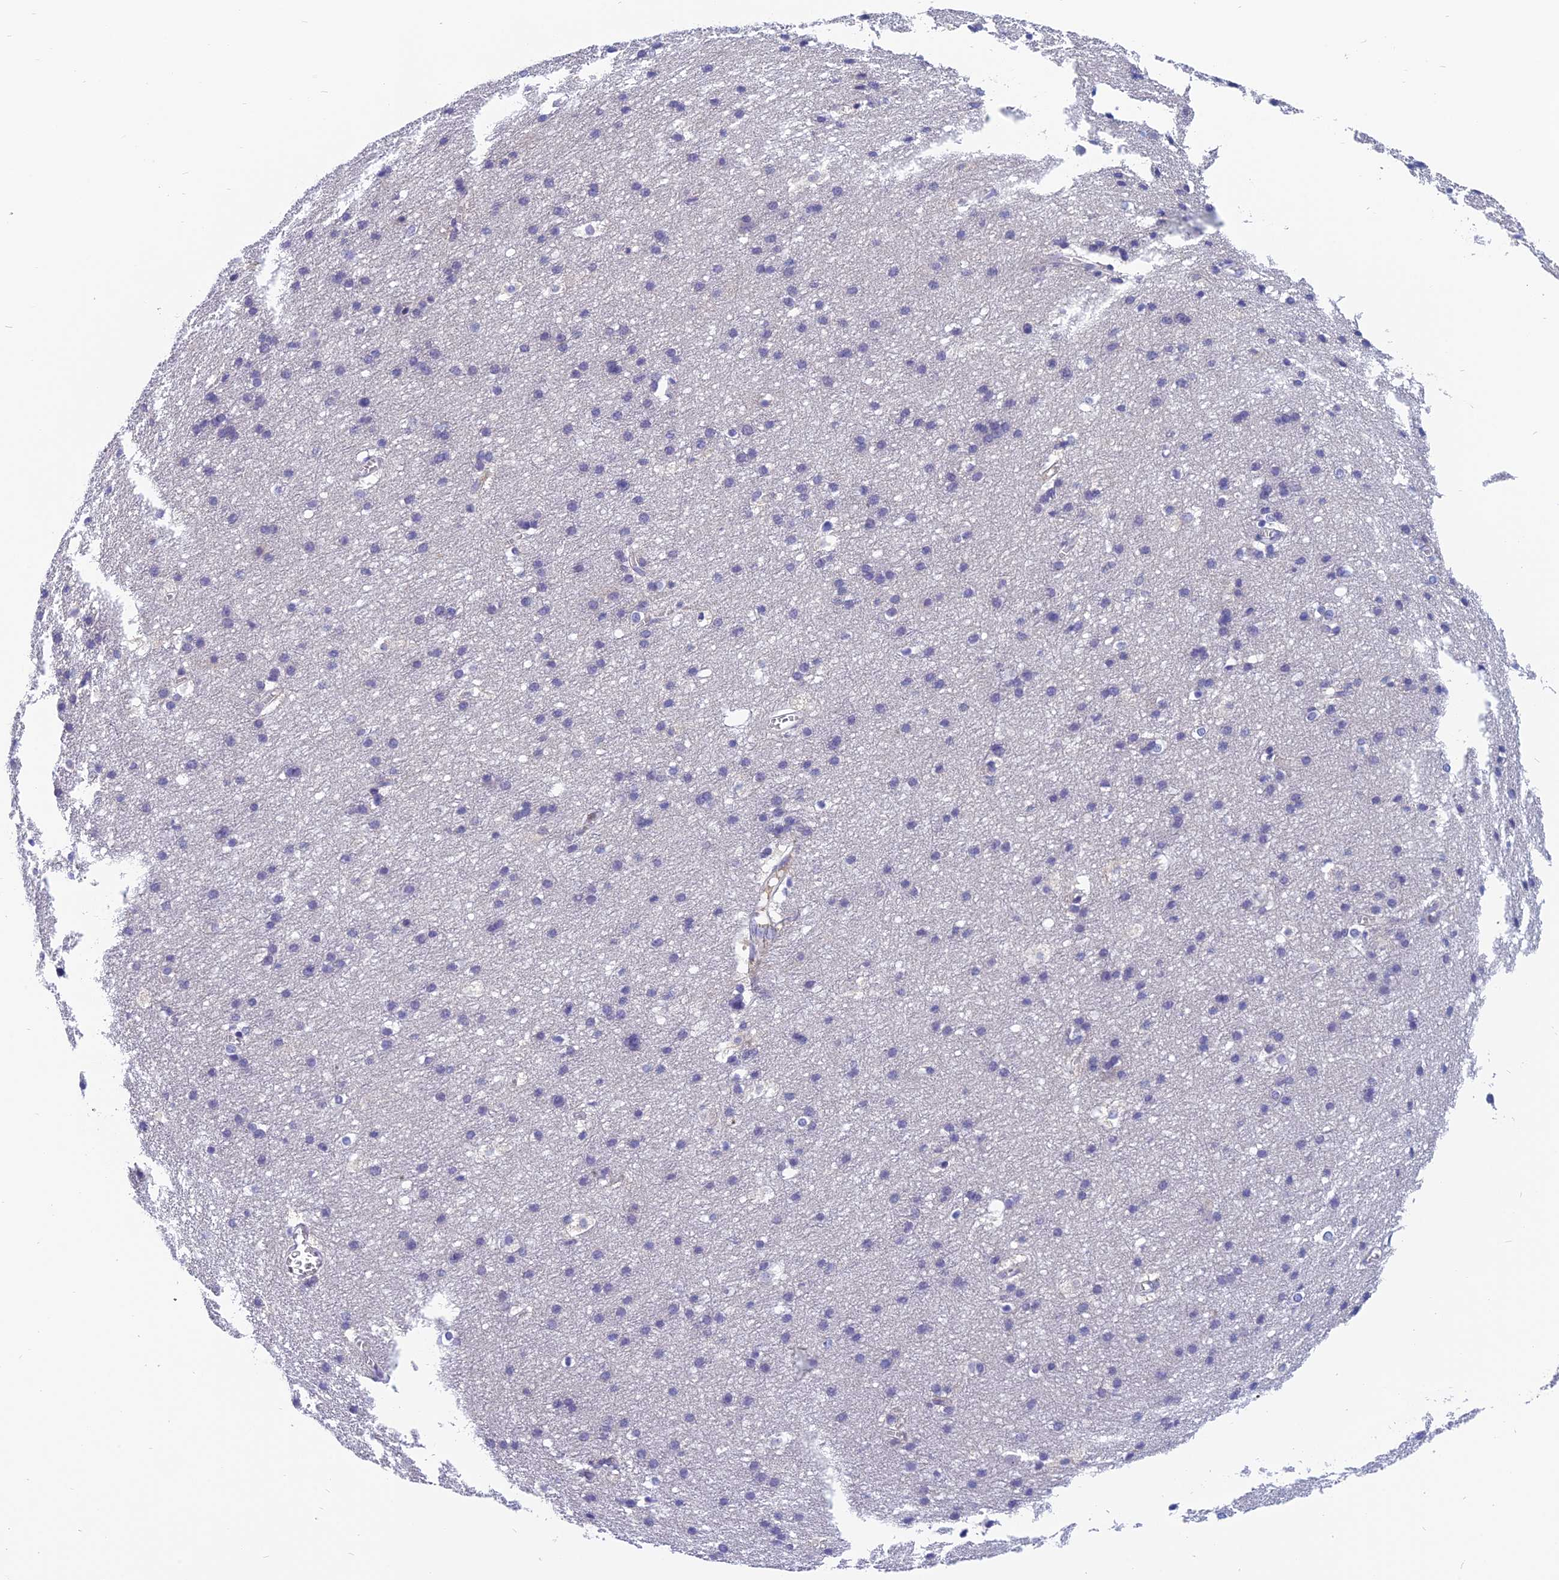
{"staining": {"intensity": "negative", "quantity": "none", "location": "none"}, "tissue": "cerebral cortex", "cell_type": "Endothelial cells", "image_type": "normal", "snomed": [{"axis": "morphology", "description": "Normal tissue, NOS"}, {"axis": "topography", "description": "Cerebral cortex"}], "caption": "High power microscopy histopathology image of an immunohistochemistry (IHC) photomicrograph of normal cerebral cortex, revealing no significant positivity in endothelial cells.", "gene": "RBM41", "patient": {"sex": "male", "age": 54}}